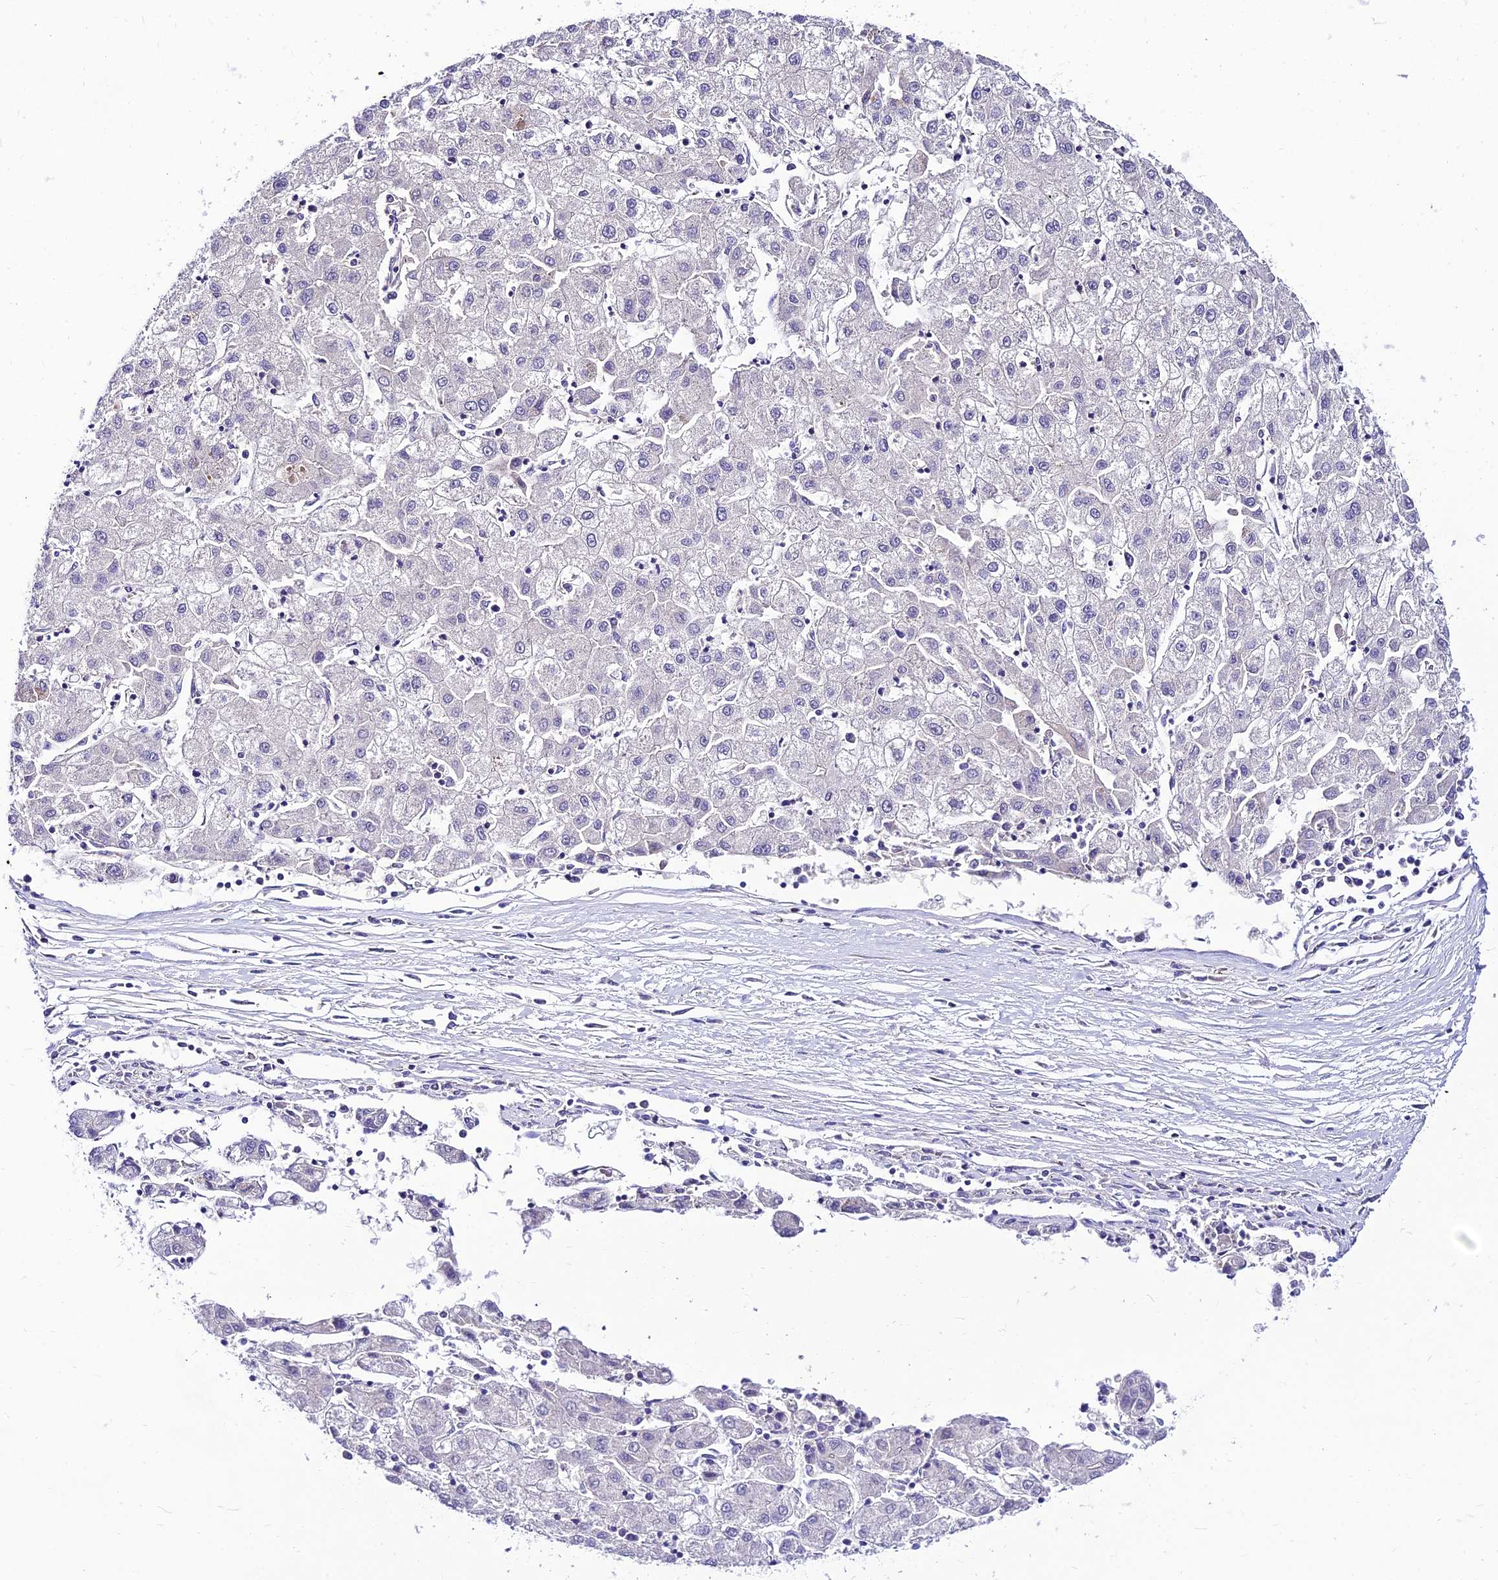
{"staining": {"intensity": "negative", "quantity": "none", "location": "none"}, "tissue": "liver cancer", "cell_type": "Tumor cells", "image_type": "cancer", "snomed": [{"axis": "morphology", "description": "Carcinoma, Hepatocellular, NOS"}, {"axis": "topography", "description": "Liver"}], "caption": "The image demonstrates no significant staining in tumor cells of hepatocellular carcinoma (liver).", "gene": "C6orf132", "patient": {"sex": "male", "age": 72}}